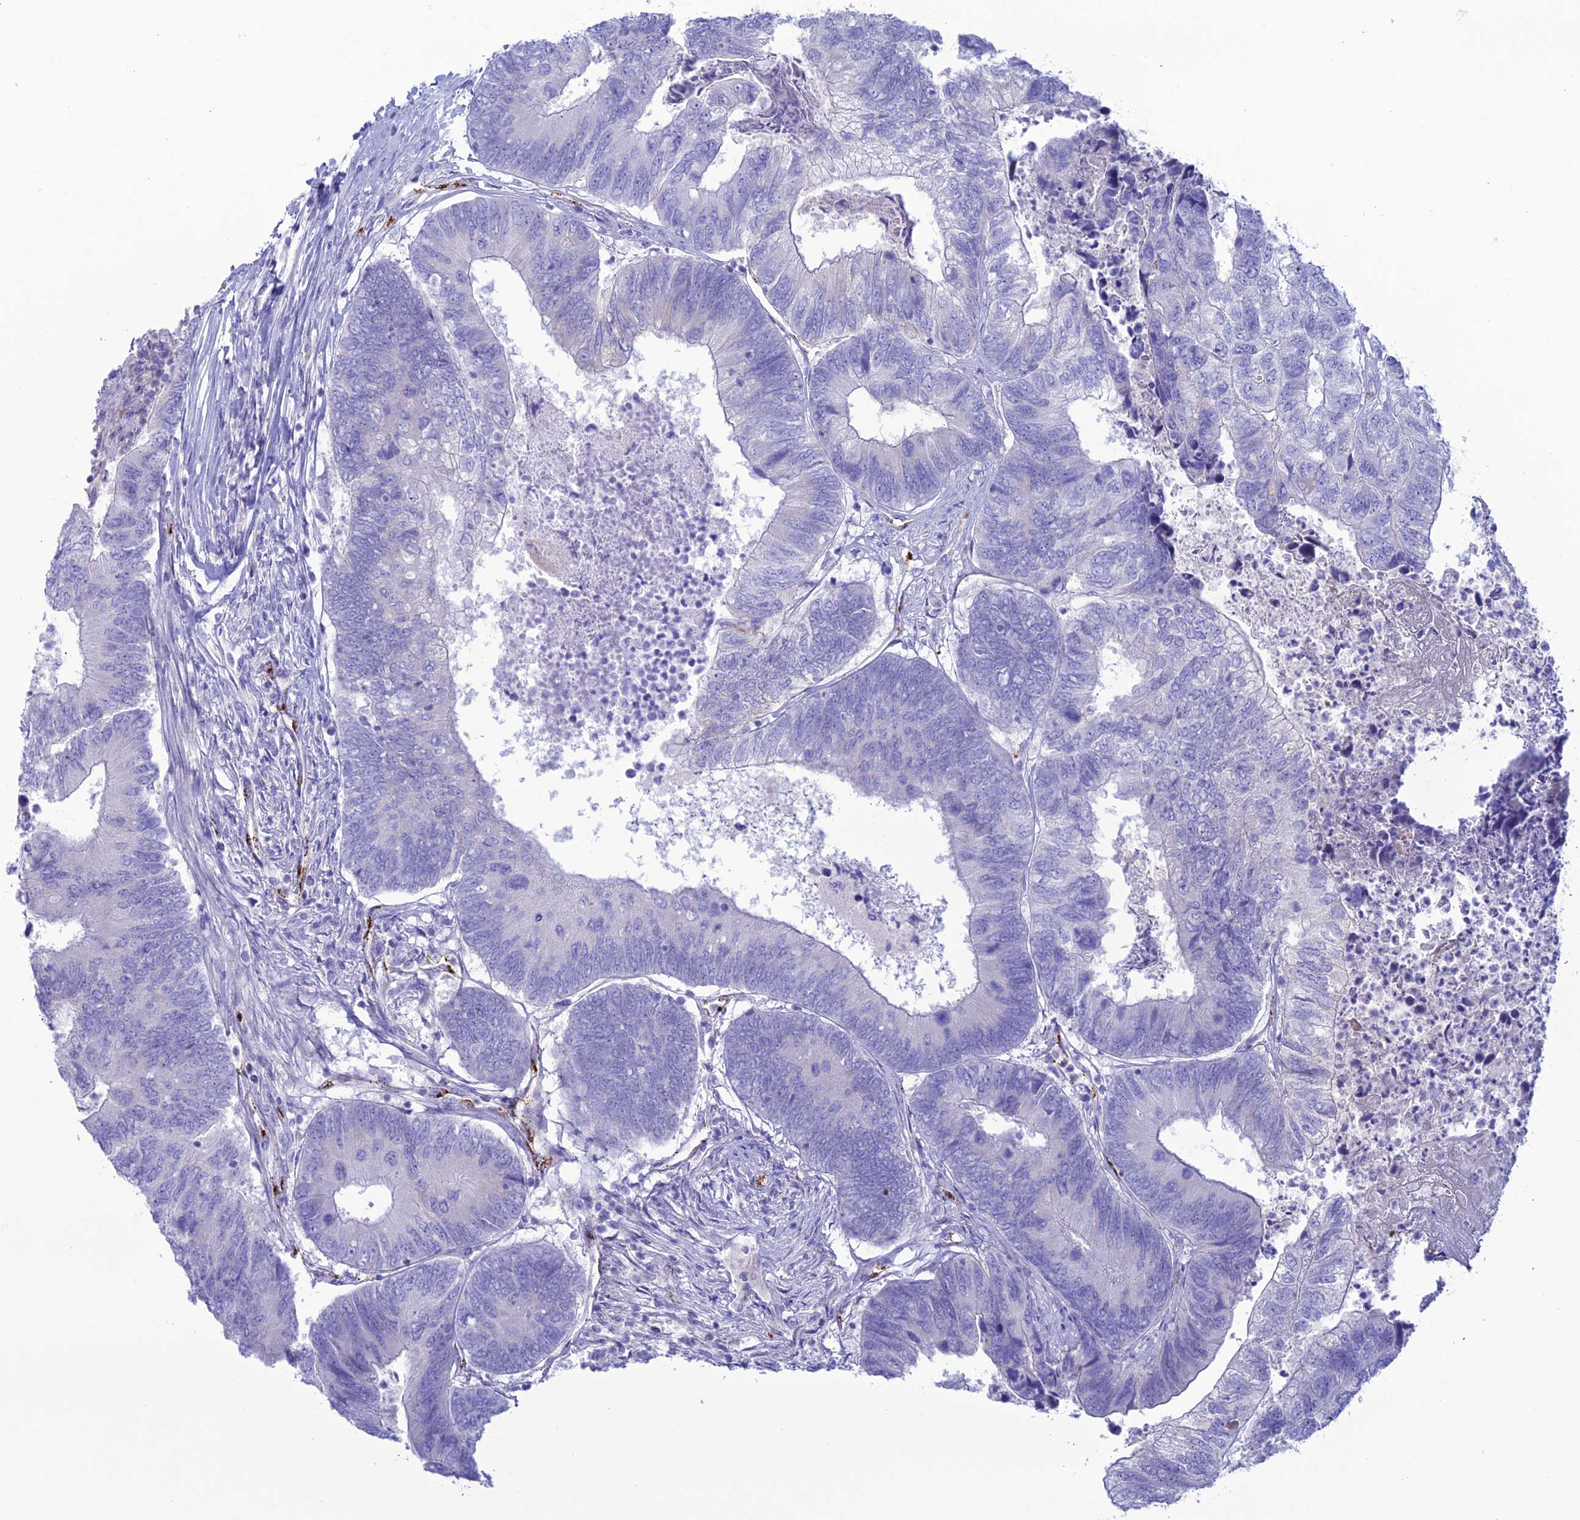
{"staining": {"intensity": "negative", "quantity": "none", "location": "none"}, "tissue": "colorectal cancer", "cell_type": "Tumor cells", "image_type": "cancer", "snomed": [{"axis": "morphology", "description": "Adenocarcinoma, NOS"}, {"axis": "topography", "description": "Colon"}], "caption": "The photomicrograph displays no significant staining in tumor cells of adenocarcinoma (colorectal).", "gene": "CDC42EP5", "patient": {"sex": "female", "age": 67}}